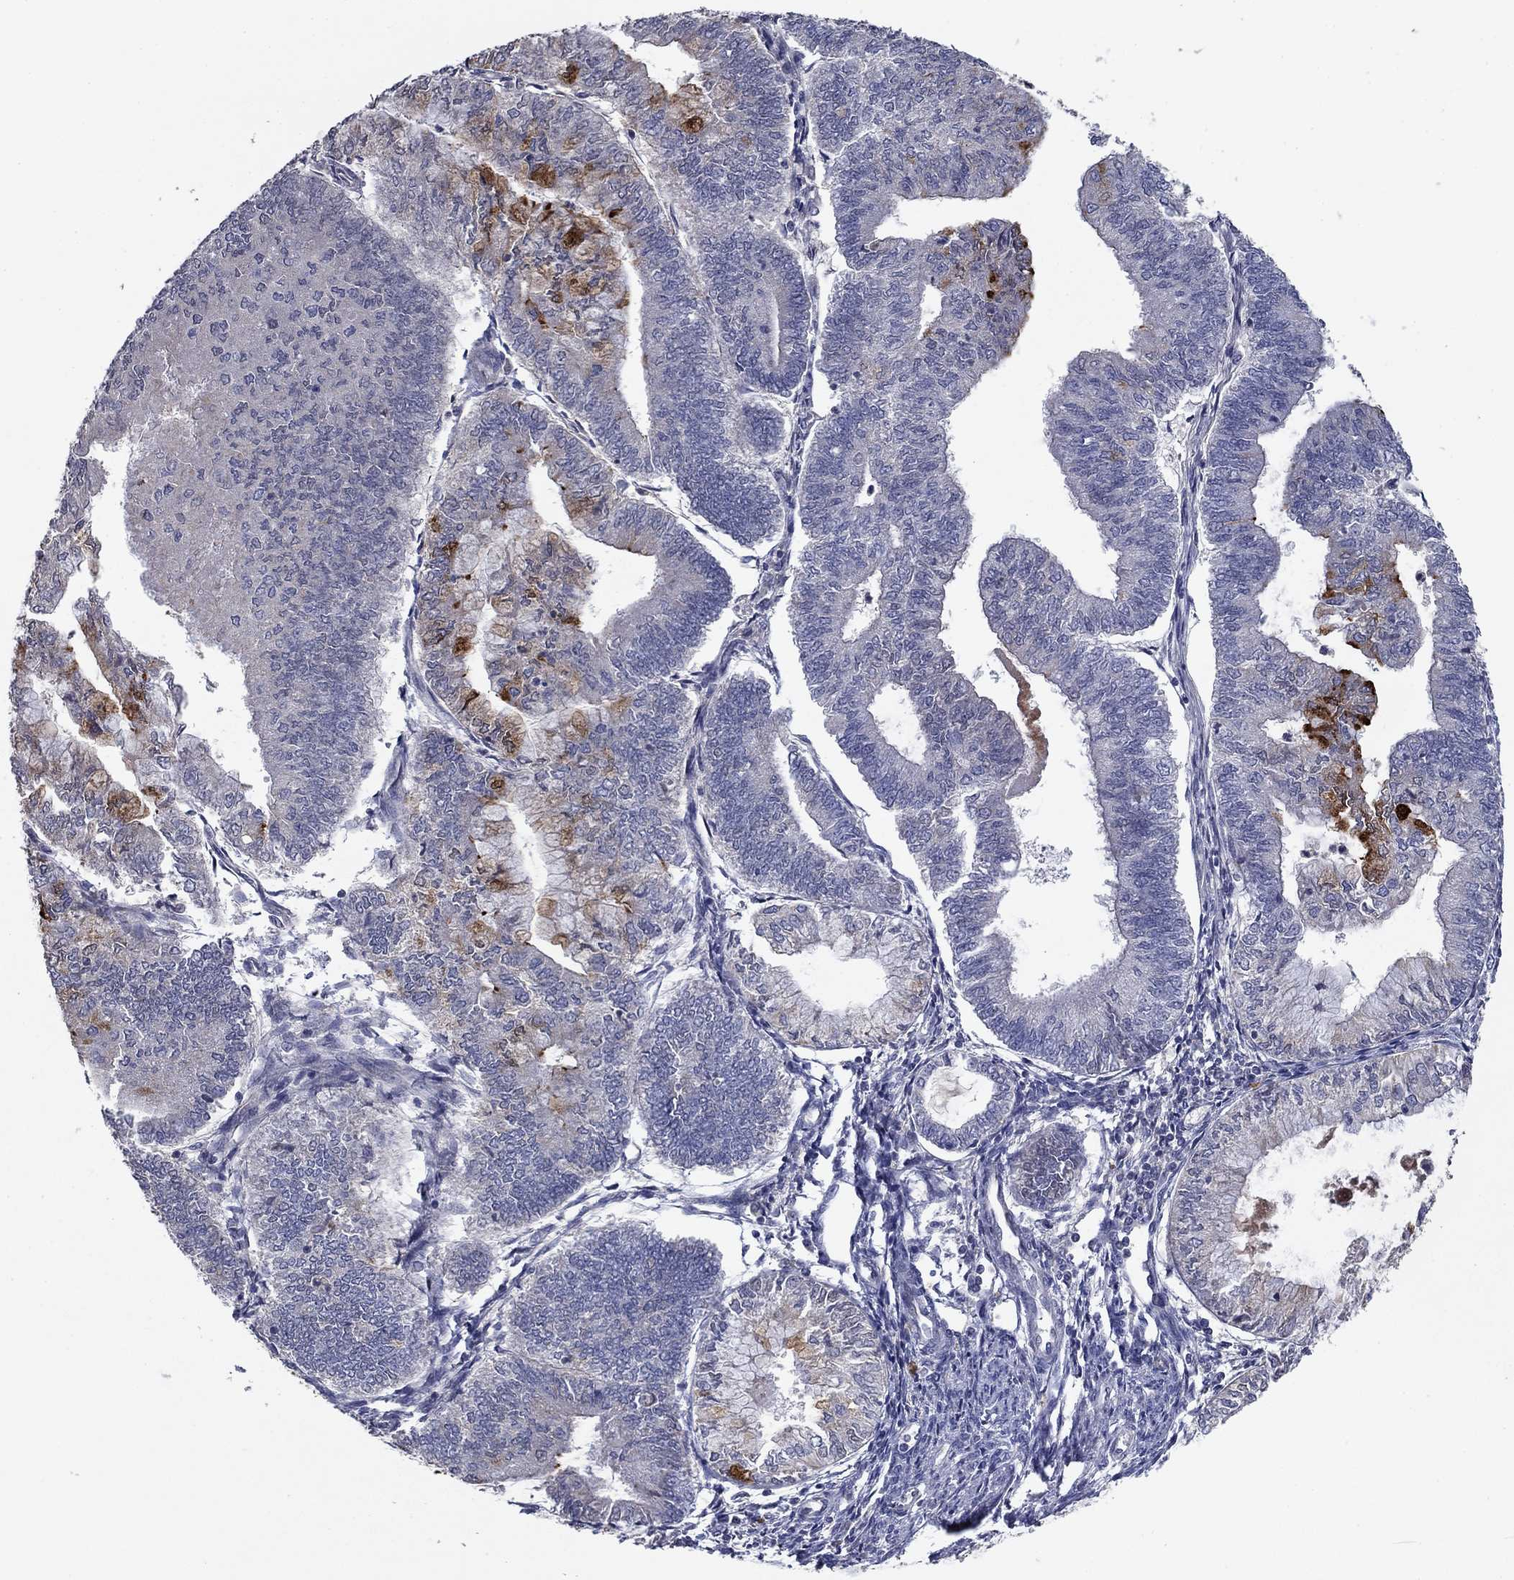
{"staining": {"intensity": "strong", "quantity": "<25%", "location": "cytoplasmic/membranous"}, "tissue": "endometrial cancer", "cell_type": "Tumor cells", "image_type": "cancer", "snomed": [{"axis": "morphology", "description": "Adenocarcinoma, NOS"}, {"axis": "topography", "description": "Endometrium"}], "caption": "The photomicrograph reveals staining of endometrial cancer, revealing strong cytoplasmic/membranous protein positivity (brown color) within tumor cells.", "gene": "PTGDS", "patient": {"sex": "female", "age": 59}}